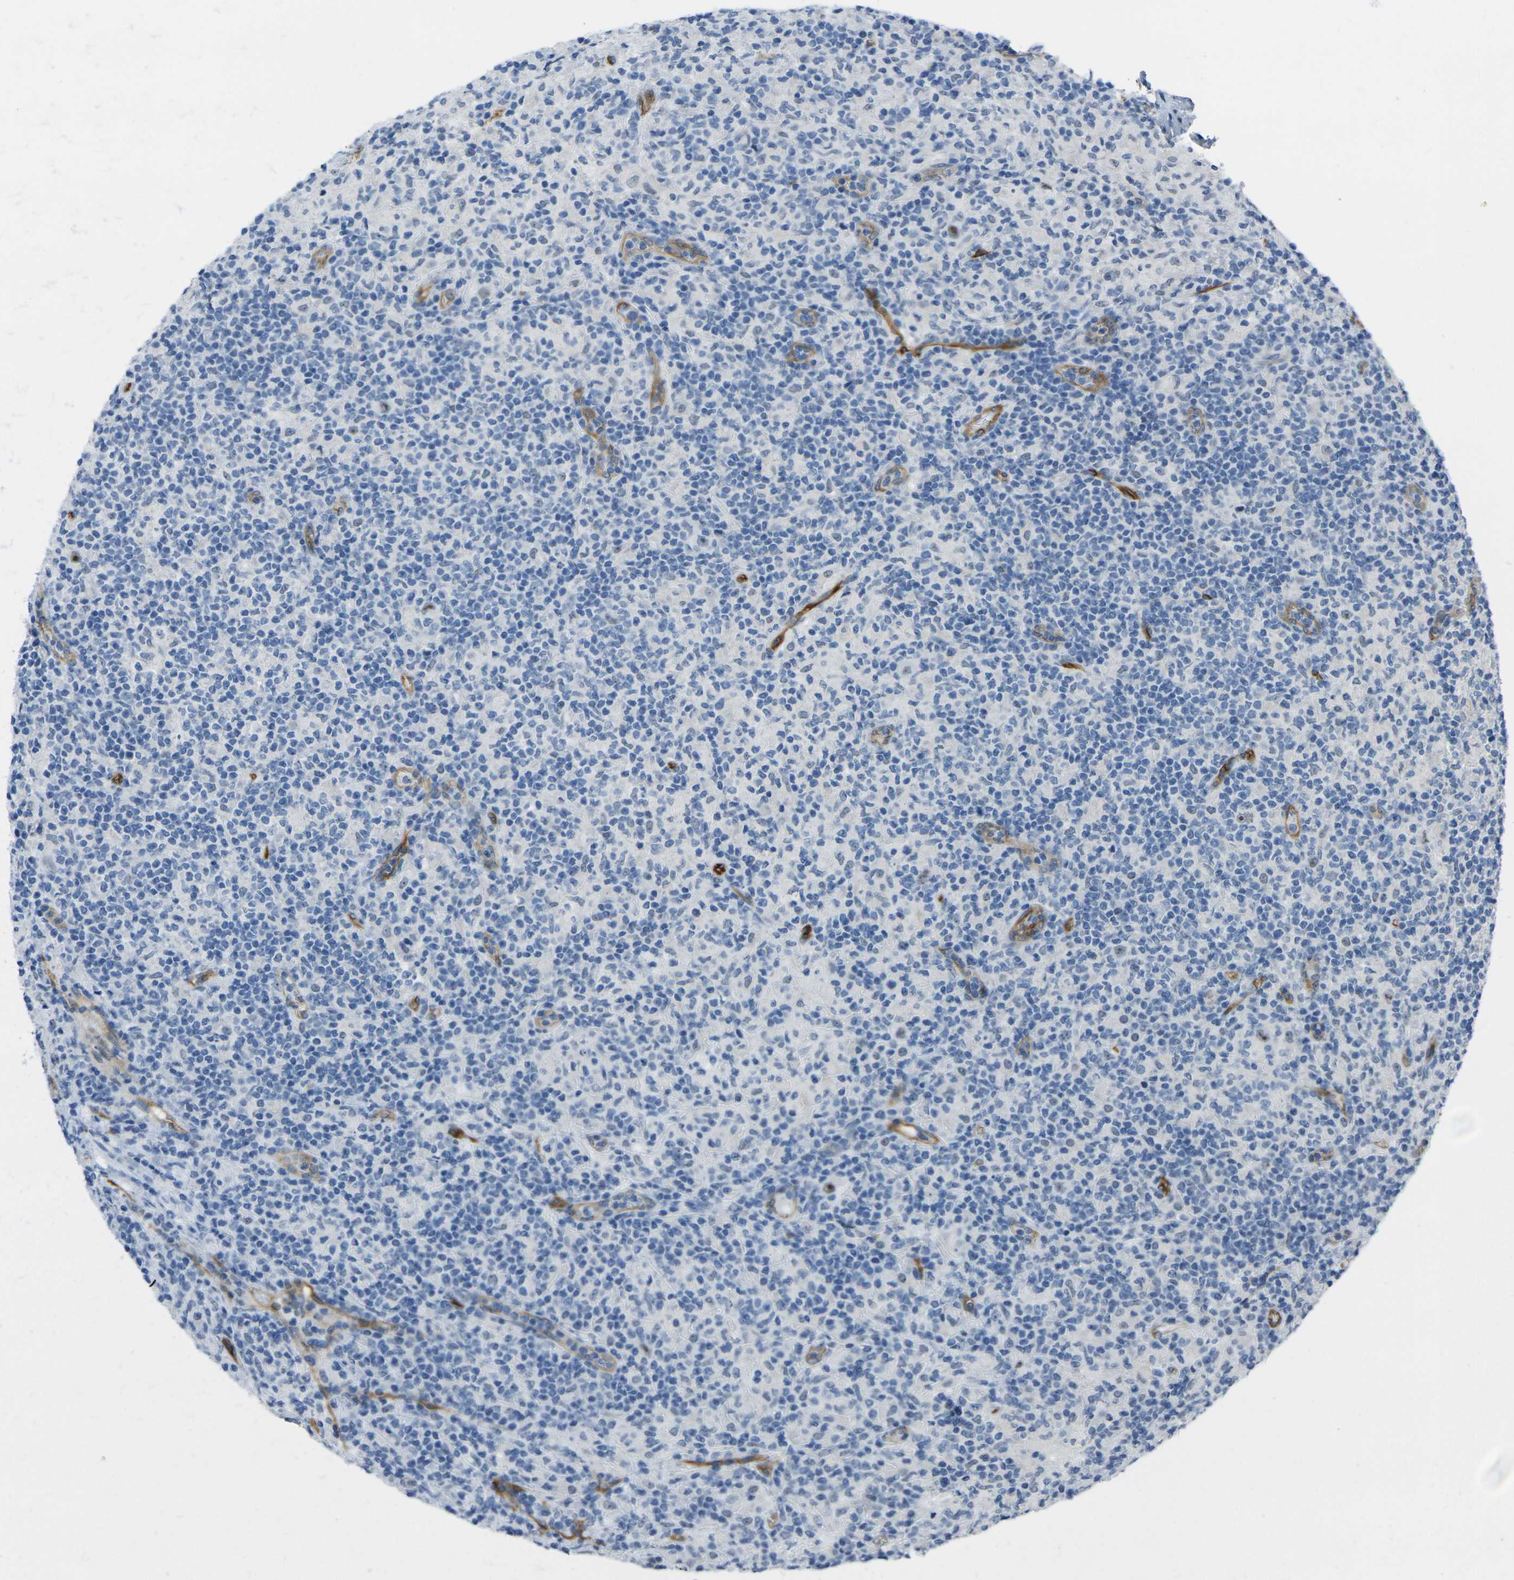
{"staining": {"intensity": "negative", "quantity": "none", "location": "none"}, "tissue": "lymphoma", "cell_type": "Tumor cells", "image_type": "cancer", "snomed": [{"axis": "morphology", "description": "Hodgkin's disease, NOS"}, {"axis": "topography", "description": "Lymph node"}], "caption": "The IHC photomicrograph has no significant expression in tumor cells of lymphoma tissue.", "gene": "HSPA12B", "patient": {"sex": "male", "age": 70}}